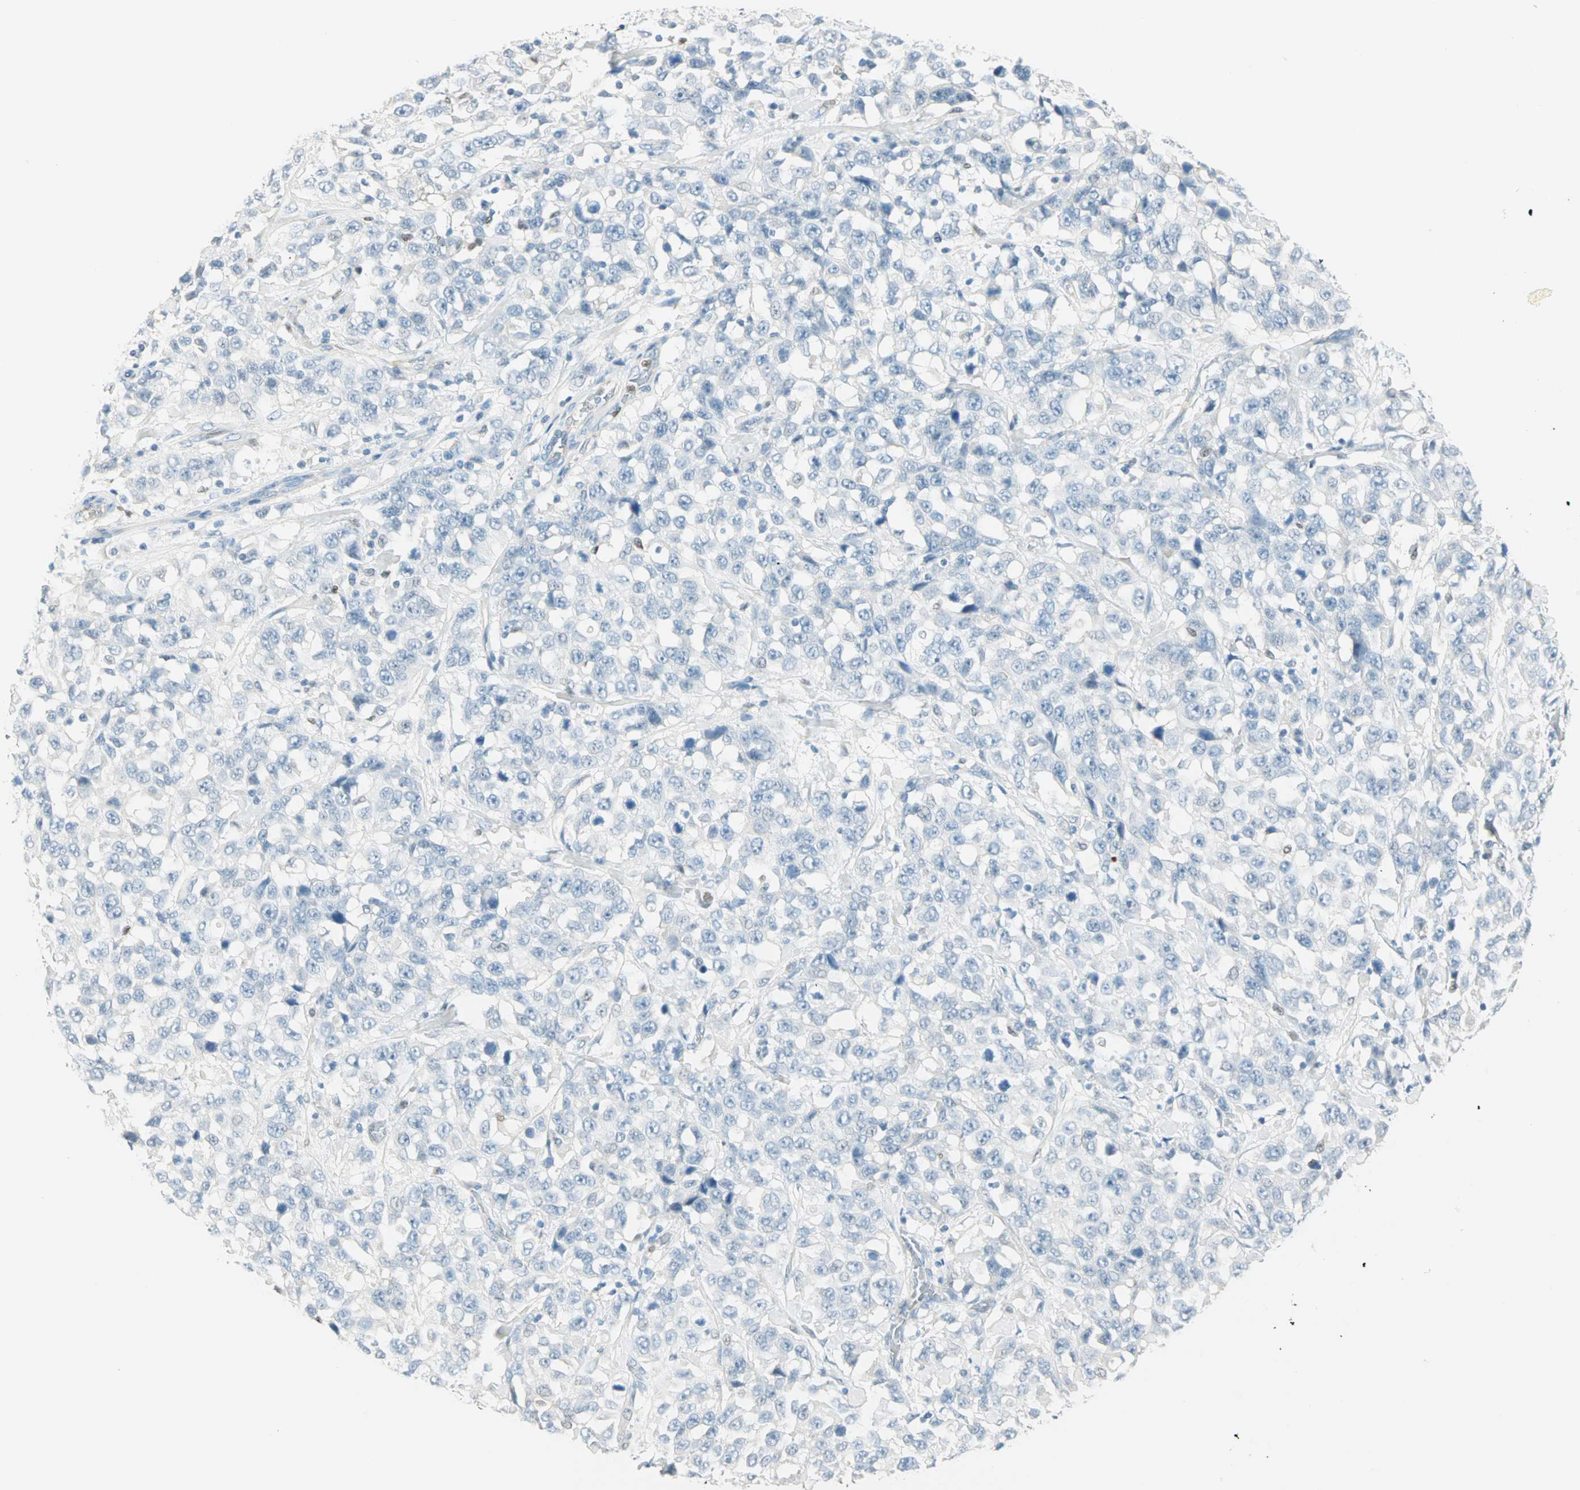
{"staining": {"intensity": "negative", "quantity": "none", "location": "none"}, "tissue": "stomach cancer", "cell_type": "Tumor cells", "image_type": "cancer", "snomed": [{"axis": "morphology", "description": "Normal tissue, NOS"}, {"axis": "morphology", "description": "Adenocarcinoma, NOS"}, {"axis": "topography", "description": "Stomach"}], "caption": "Tumor cells are negative for protein expression in human adenocarcinoma (stomach).", "gene": "MLLT10", "patient": {"sex": "male", "age": 48}}